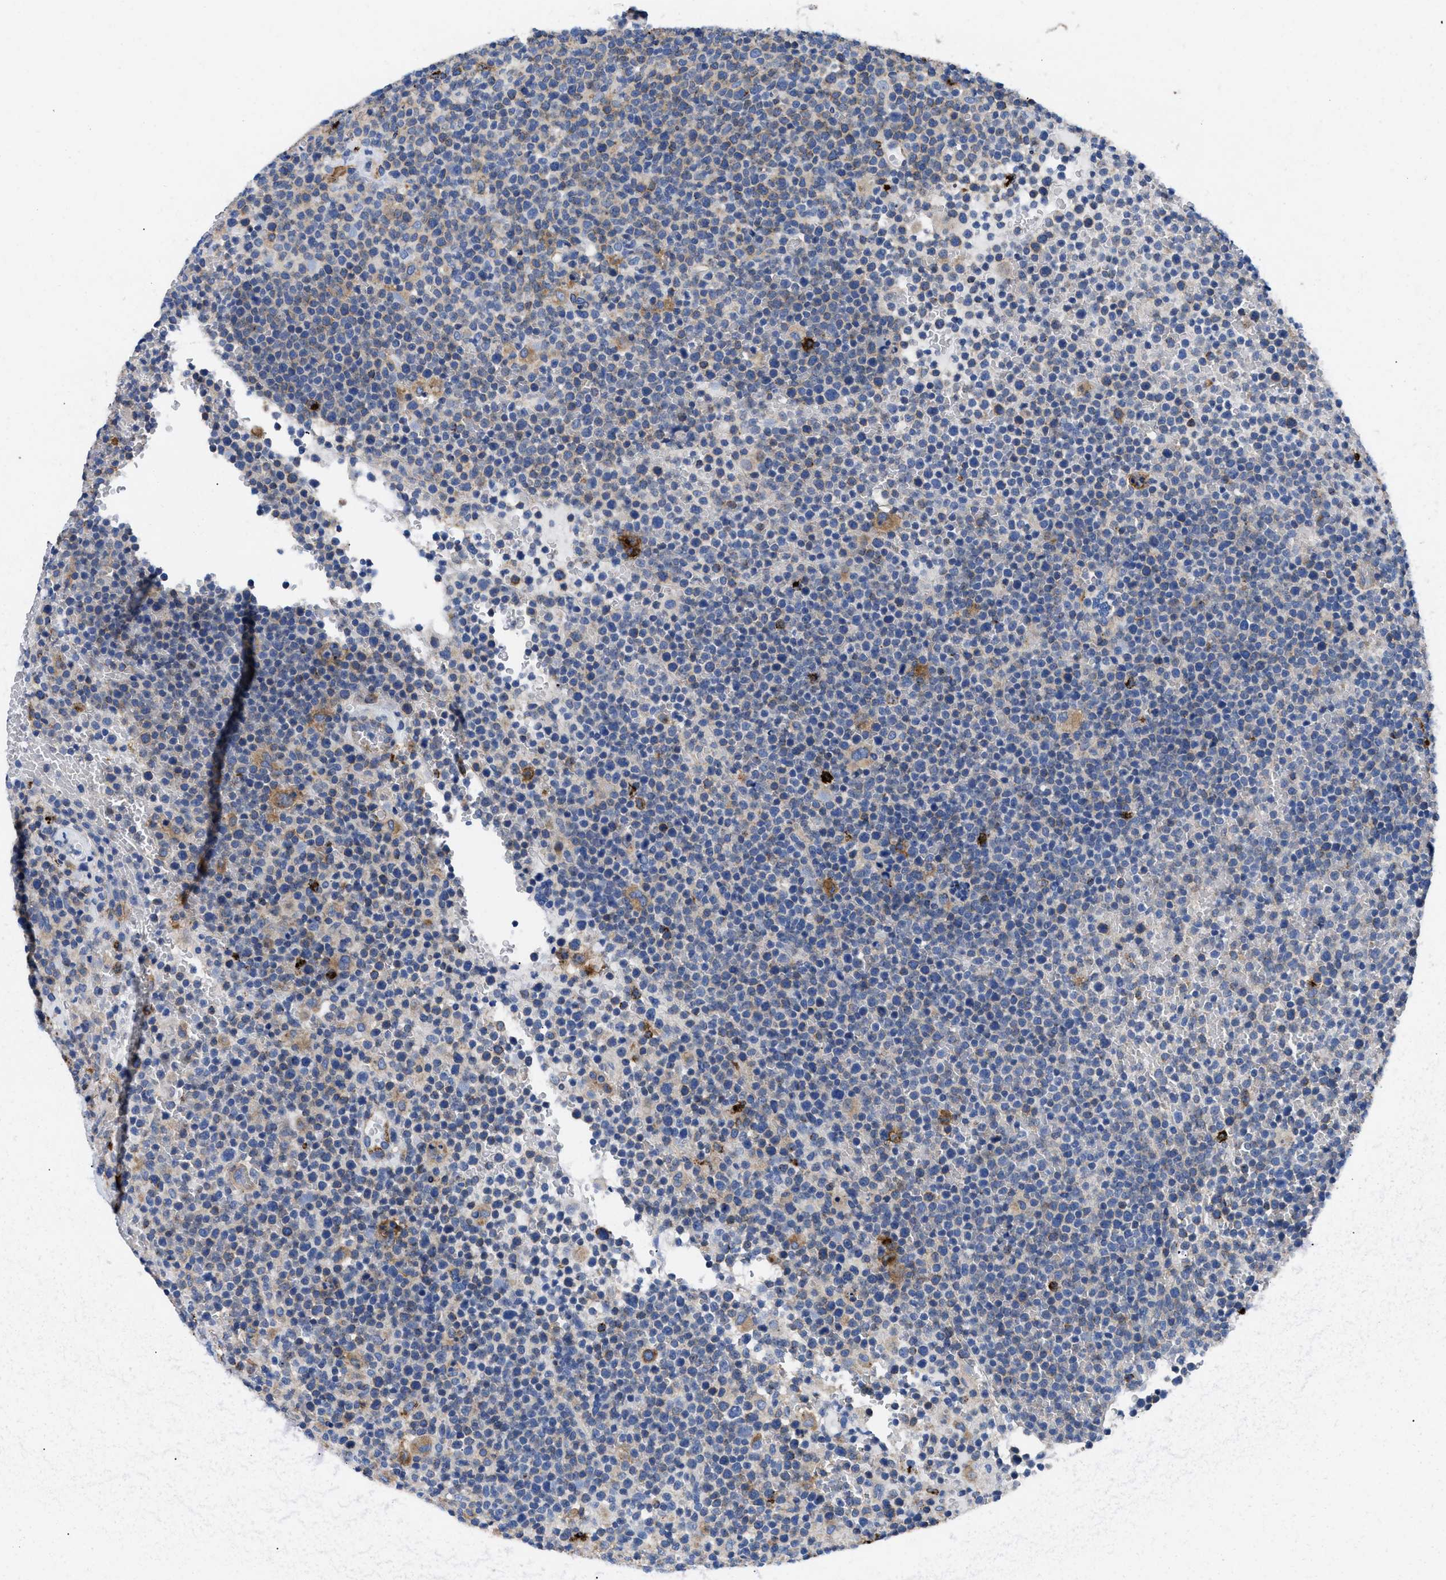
{"staining": {"intensity": "weak", "quantity": "<25%", "location": "cytoplasmic/membranous"}, "tissue": "lymphoma", "cell_type": "Tumor cells", "image_type": "cancer", "snomed": [{"axis": "morphology", "description": "Malignant lymphoma, non-Hodgkin's type, High grade"}, {"axis": "topography", "description": "Lymph node"}], "caption": "IHC micrograph of neoplastic tissue: human lymphoma stained with DAB exhibits no significant protein staining in tumor cells. (Brightfield microscopy of DAB (3,3'-diaminobenzidine) immunohistochemistry at high magnification).", "gene": "HLA-DPA1", "patient": {"sex": "male", "age": 61}}